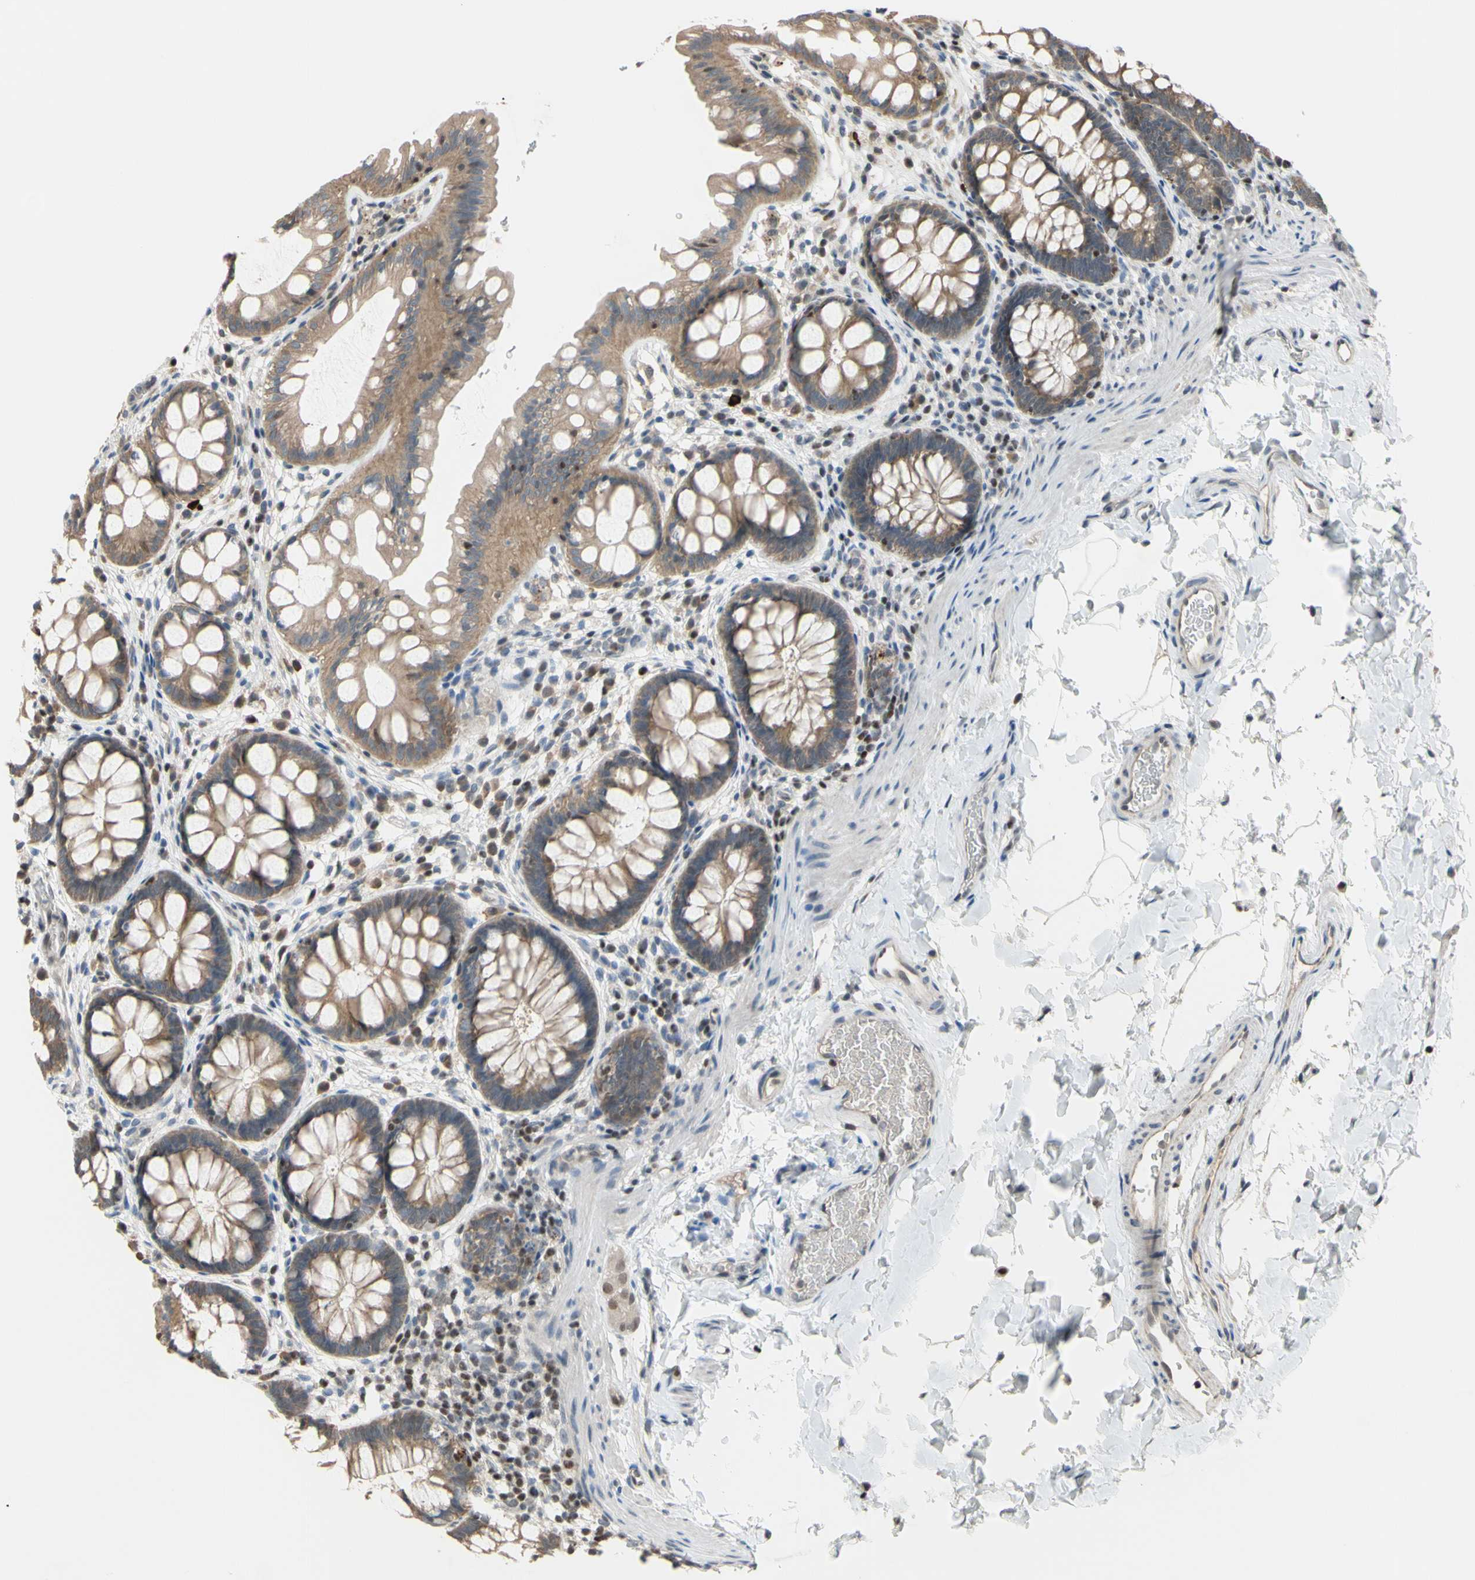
{"staining": {"intensity": "moderate", "quantity": ">75%", "location": "cytoplasmic/membranous"}, "tissue": "rectum", "cell_type": "Glandular cells", "image_type": "normal", "snomed": [{"axis": "morphology", "description": "Normal tissue, NOS"}, {"axis": "topography", "description": "Rectum"}], "caption": "Immunohistochemistry image of normal rectum stained for a protein (brown), which shows medium levels of moderate cytoplasmic/membranous positivity in about >75% of glandular cells.", "gene": "SP4", "patient": {"sex": "female", "age": 24}}